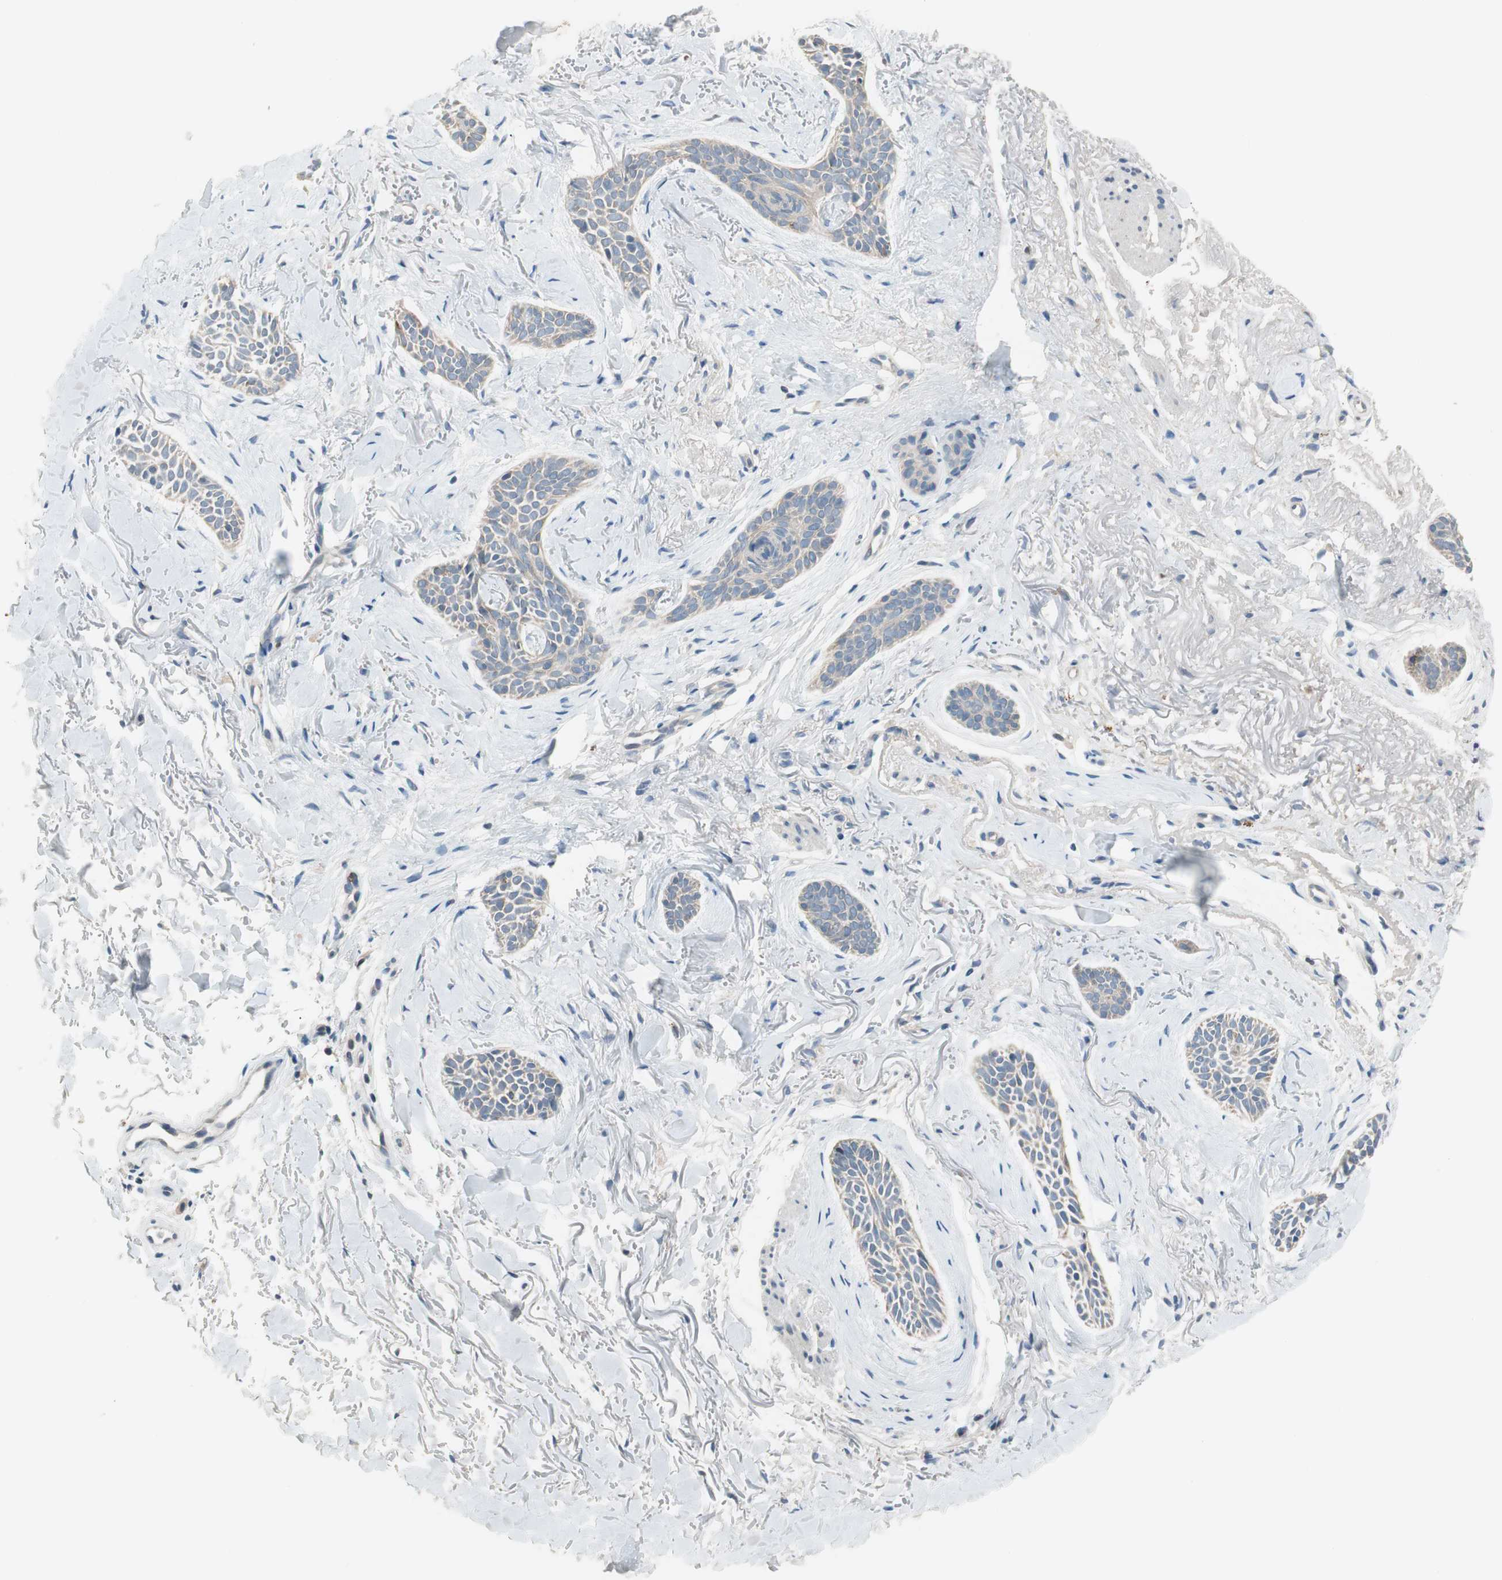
{"staining": {"intensity": "weak", "quantity": ">75%", "location": "cytoplasmic/membranous"}, "tissue": "skin cancer", "cell_type": "Tumor cells", "image_type": "cancer", "snomed": [{"axis": "morphology", "description": "Basal cell carcinoma"}, {"axis": "topography", "description": "Skin"}], "caption": "Protein analysis of skin cancer (basal cell carcinoma) tissue exhibits weak cytoplasmic/membranous positivity in about >75% of tumor cells.", "gene": "GYPC", "patient": {"sex": "female", "age": 84}}